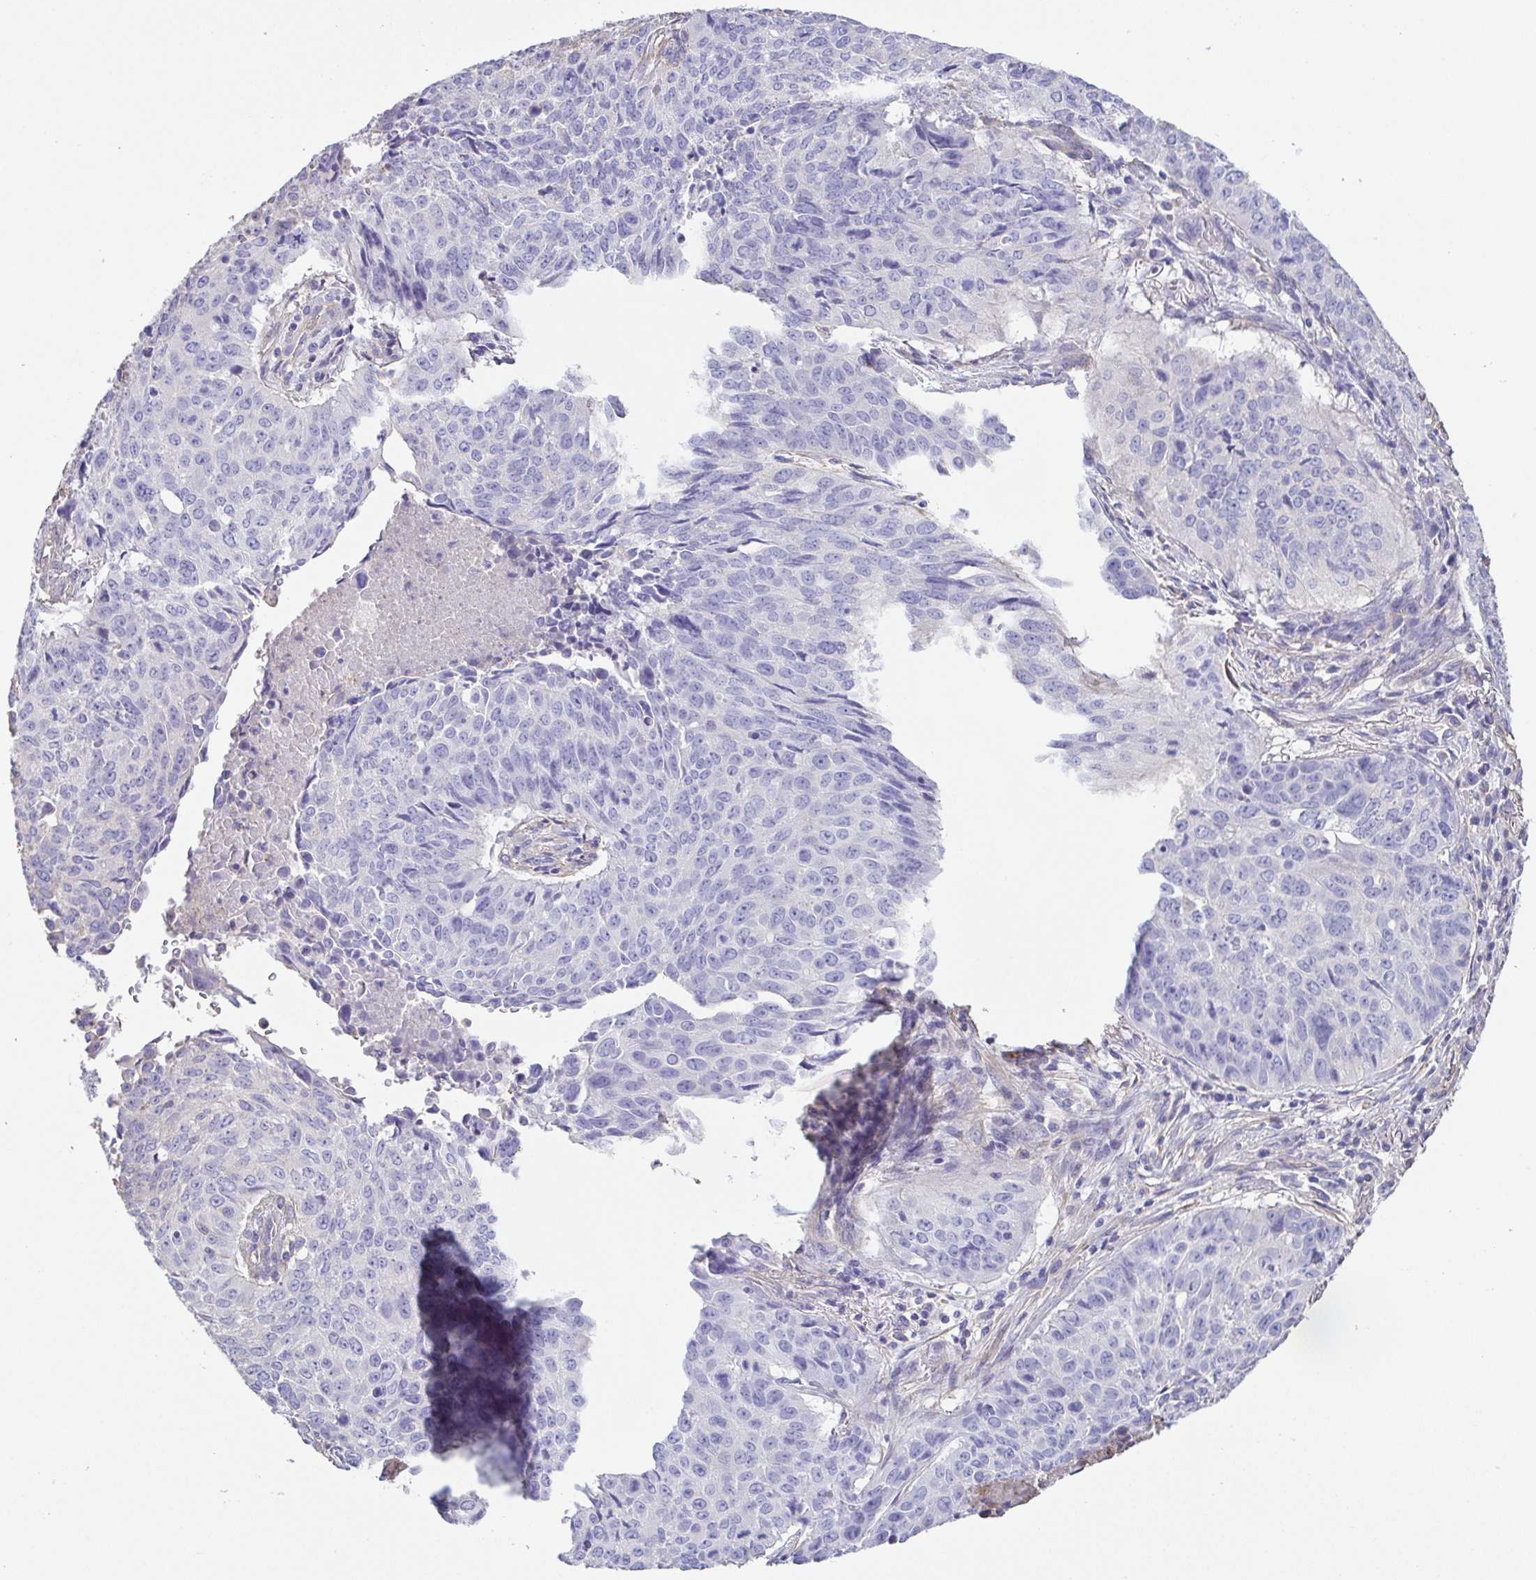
{"staining": {"intensity": "negative", "quantity": "none", "location": "none"}, "tissue": "lung cancer", "cell_type": "Tumor cells", "image_type": "cancer", "snomed": [{"axis": "morphology", "description": "Normal tissue, NOS"}, {"axis": "morphology", "description": "Squamous cell carcinoma, NOS"}, {"axis": "topography", "description": "Bronchus"}, {"axis": "topography", "description": "Lung"}], "caption": "Immunohistochemistry image of human lung squamous cell carcinoma stained for a protein (brown), which demonstrates no positivity in tumor cells. (DAB (3,3'-diaminobenzidine) immunohistochemistry with hematoxylin counter stain).", "gene": "MYL6", "patient": {"sex": "male", "age": 64}}